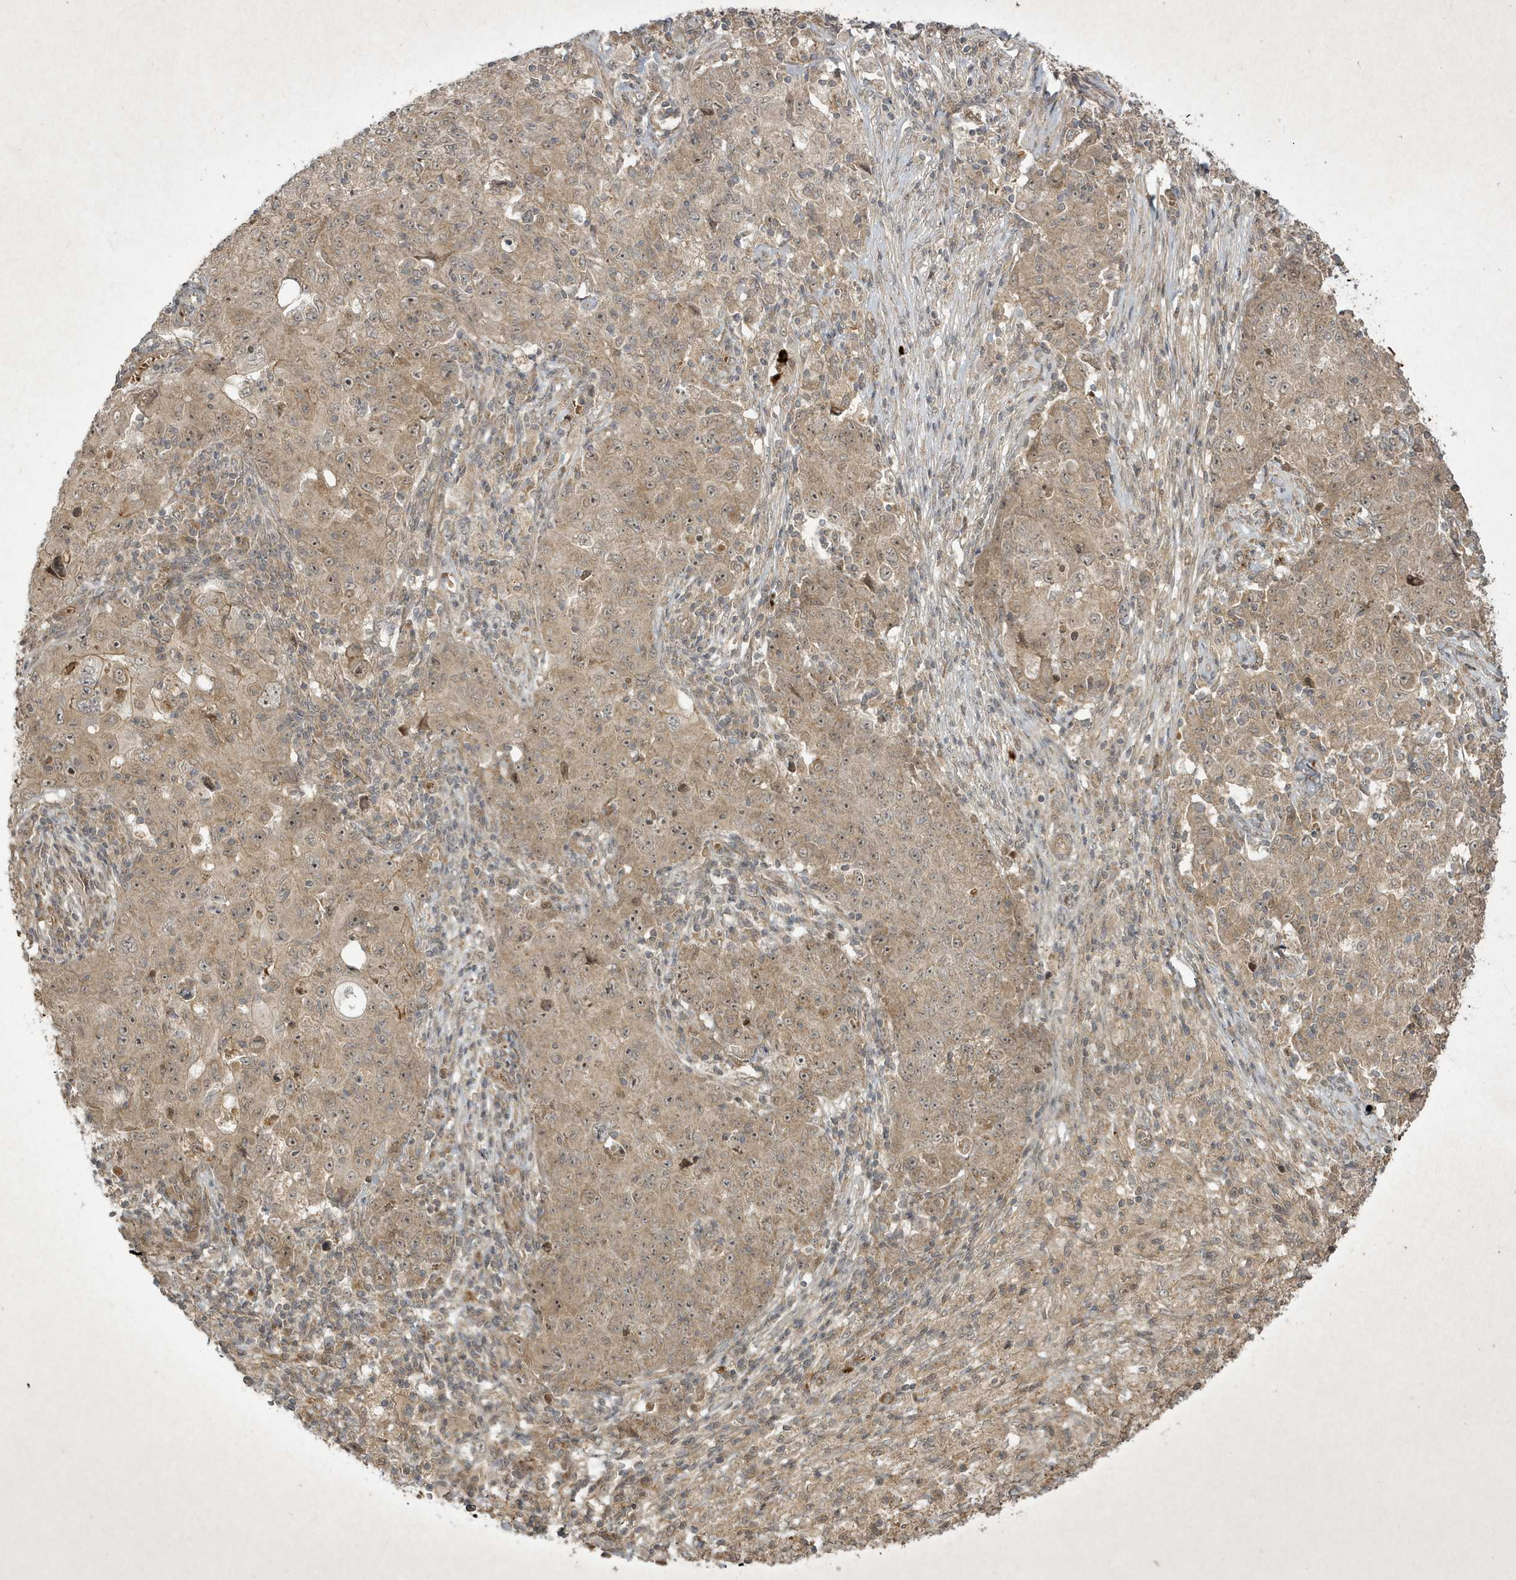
{"staining": {"intensity": "weak", "quantity": "<25%", "location": "cytoplasmic/membranous"}, "tissue": "ovarian cancer", "cell_type": "Tumor cells", "image_type": "cancer", "snomed": [{"axis": "morphology", "description": "Carcinoma, endometroid"}, {"axis": "topography", "description": "Ovary"}], "caption": "Tumor cells are negative for protein expression in human ovarian cancer.", "gene": "FAM83C", "patient": {"sex": "female", "age": 42}}